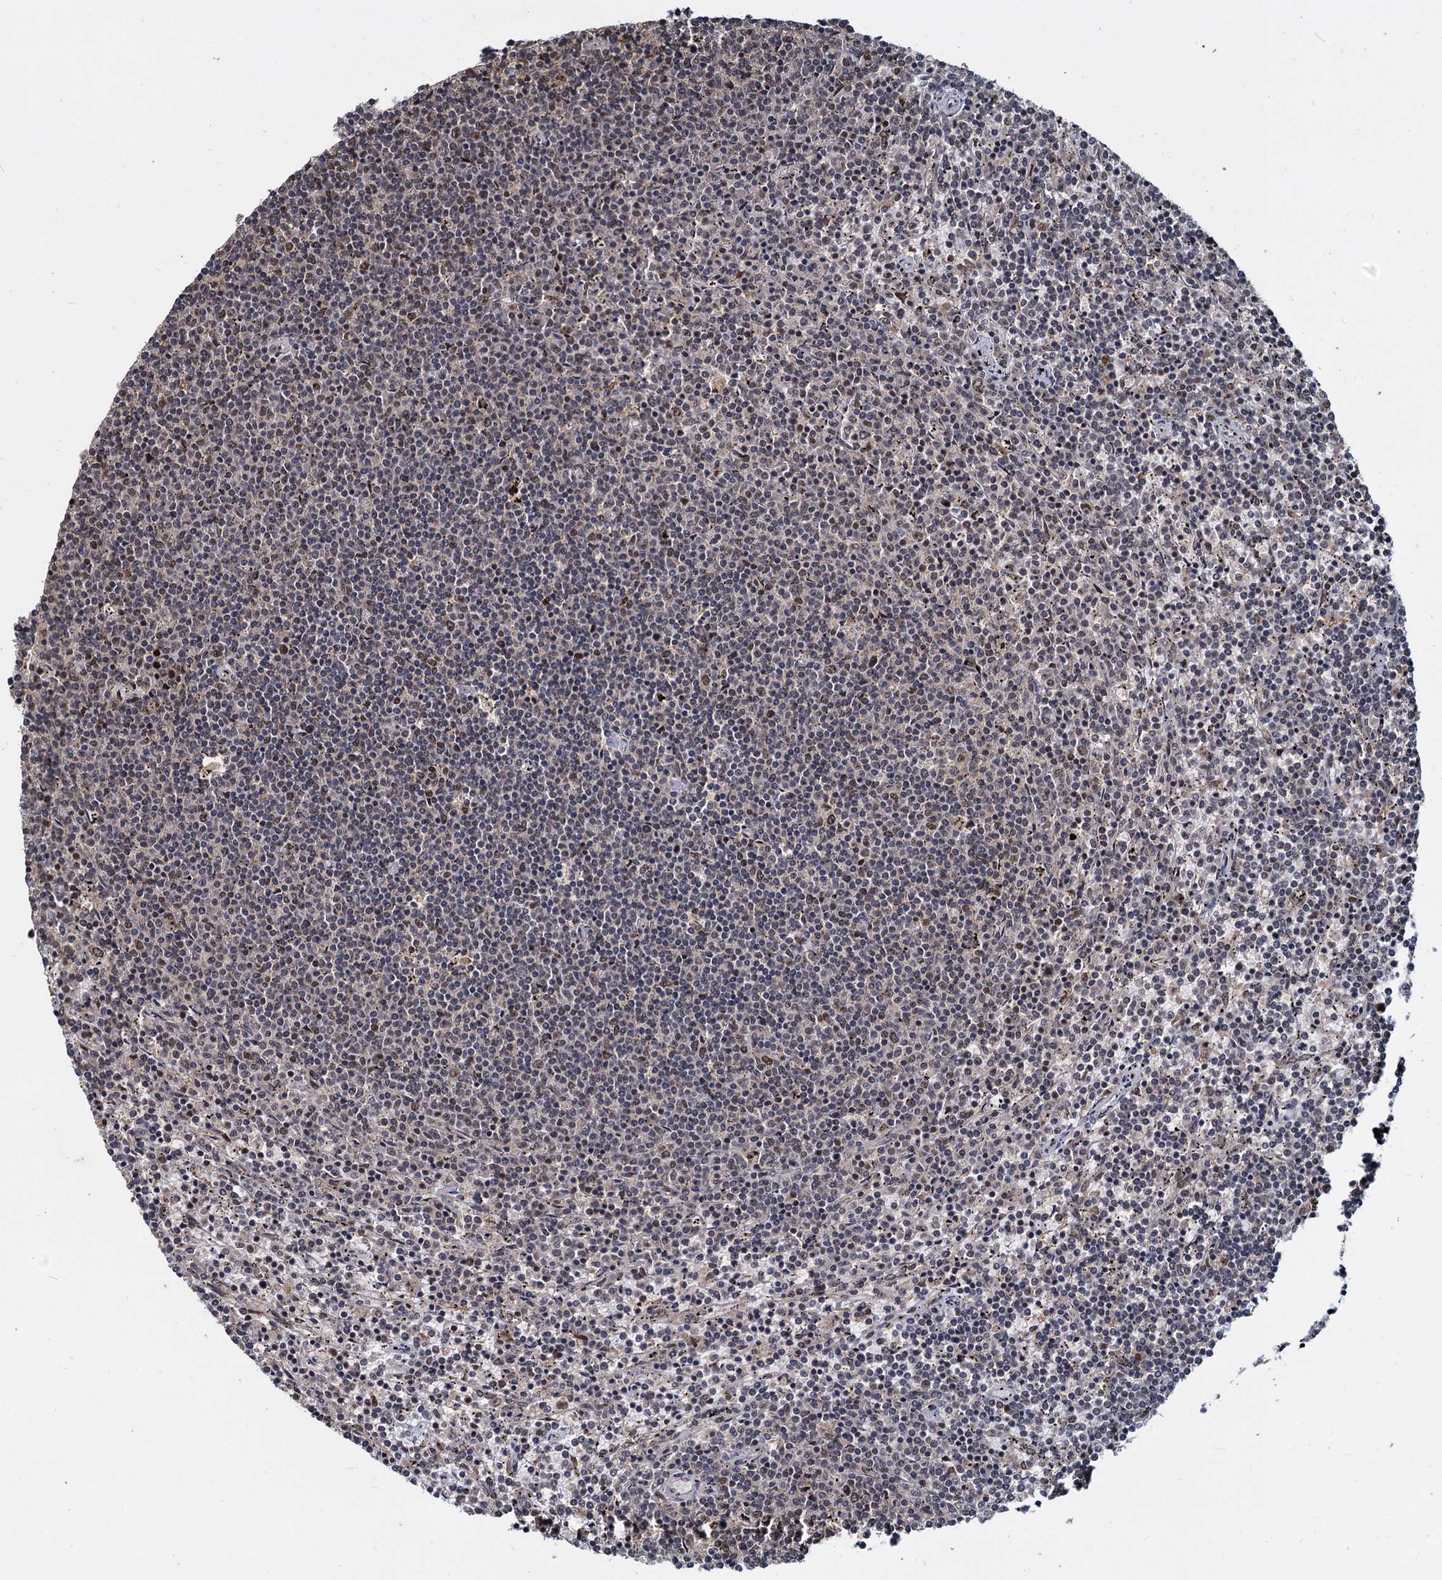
{"staining": {"intensity": "negative", "quantity": "none", "location": "none"}, "tissue": "lymphoma", "cell_type": "Tumor cells", "image_type": "cancer", "snomed": [{"axis": "morphology", "description": "Malignant lymphoma, non-Hodgkin's type, Low grade"}, {"axis": "topography", "description": "Spleen"}], "caption": "Photomicrograph shows no protein expression in tumor cells of malignant lymphoma, non-Hodgkin's type (low-grade) tissue.", "gene": "FAM216B", "patient": {"sex": "female", "age": 50}}